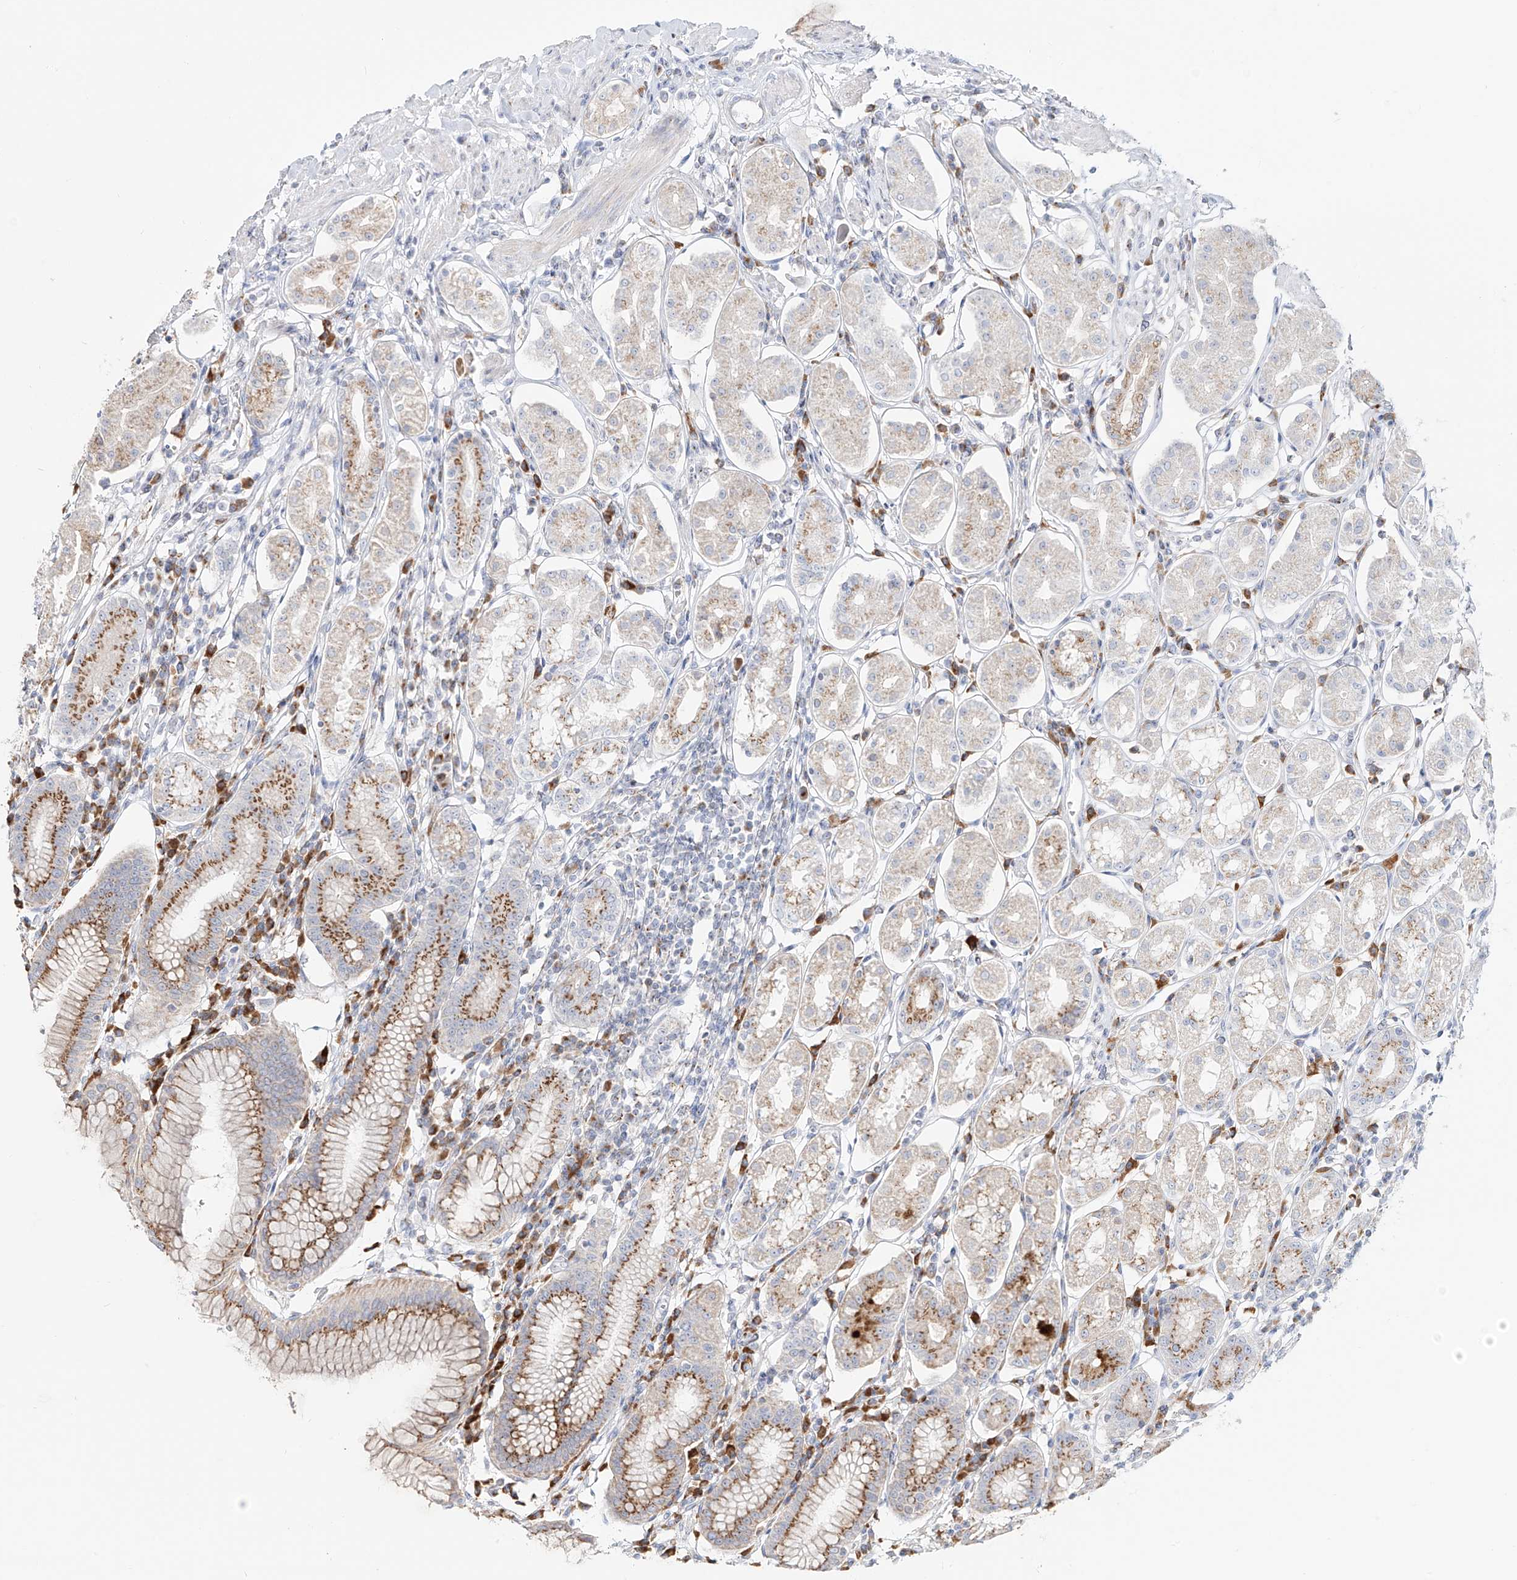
{"staining": {"intensity": "moderate", "quantity": "25%-75%", "location": "cytoplasmic/membranous"}, "tissue": "stomach", "cell_type": "Glandular cells", "image_type": "normal", "snomed": [{"axis": "morphology", "description": "Normal tissue, NOS"}, {"axis": "topography", "description": "Stomach"}, {"axis": "topography", "description": "Stomach, lower"}], "caption": "This photomicrograph reveals IHC staining of unremarkable stomach, with medium moderate cytoplasmic/membranous positivity in about 25%-75% of glandular cells.", "gene": "BSDC1", "patient": {"sex": "female", "age": 56}}